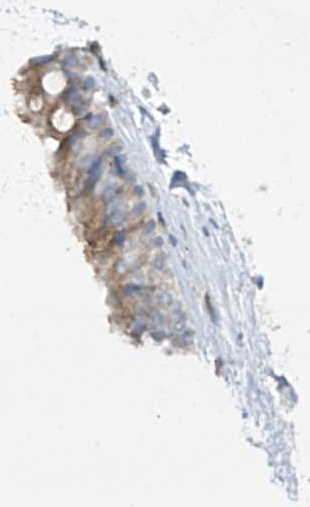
{"staining": {"intensity": "moderate", "quantity": "<25%", "location": "cytoplasmic/membranous"}, "tissue": "nasopharynx", "cell_type": "Respiratory epithelial cells", "image_type": "normal", "snomed": [{"axis": "morphology", "description": "Normal tissue, NOS"}, {"axis": "topography", "description": "Nasopharynx"}], "caption": "Immunohistochemistry staining of benign nasopharynx, which reveals low levels of moderate cytoplasmic/membranous expression in about <25% of respiratory epithelial cells indicating moderate cytoplasmic/membranous protein positivity. The staining was performed using DAB (brown) for protein detection and nuclei were counterstained in hematoxylin (blue).", "gene": "HLA", "patient": {"sex": "male", "age": 64}}